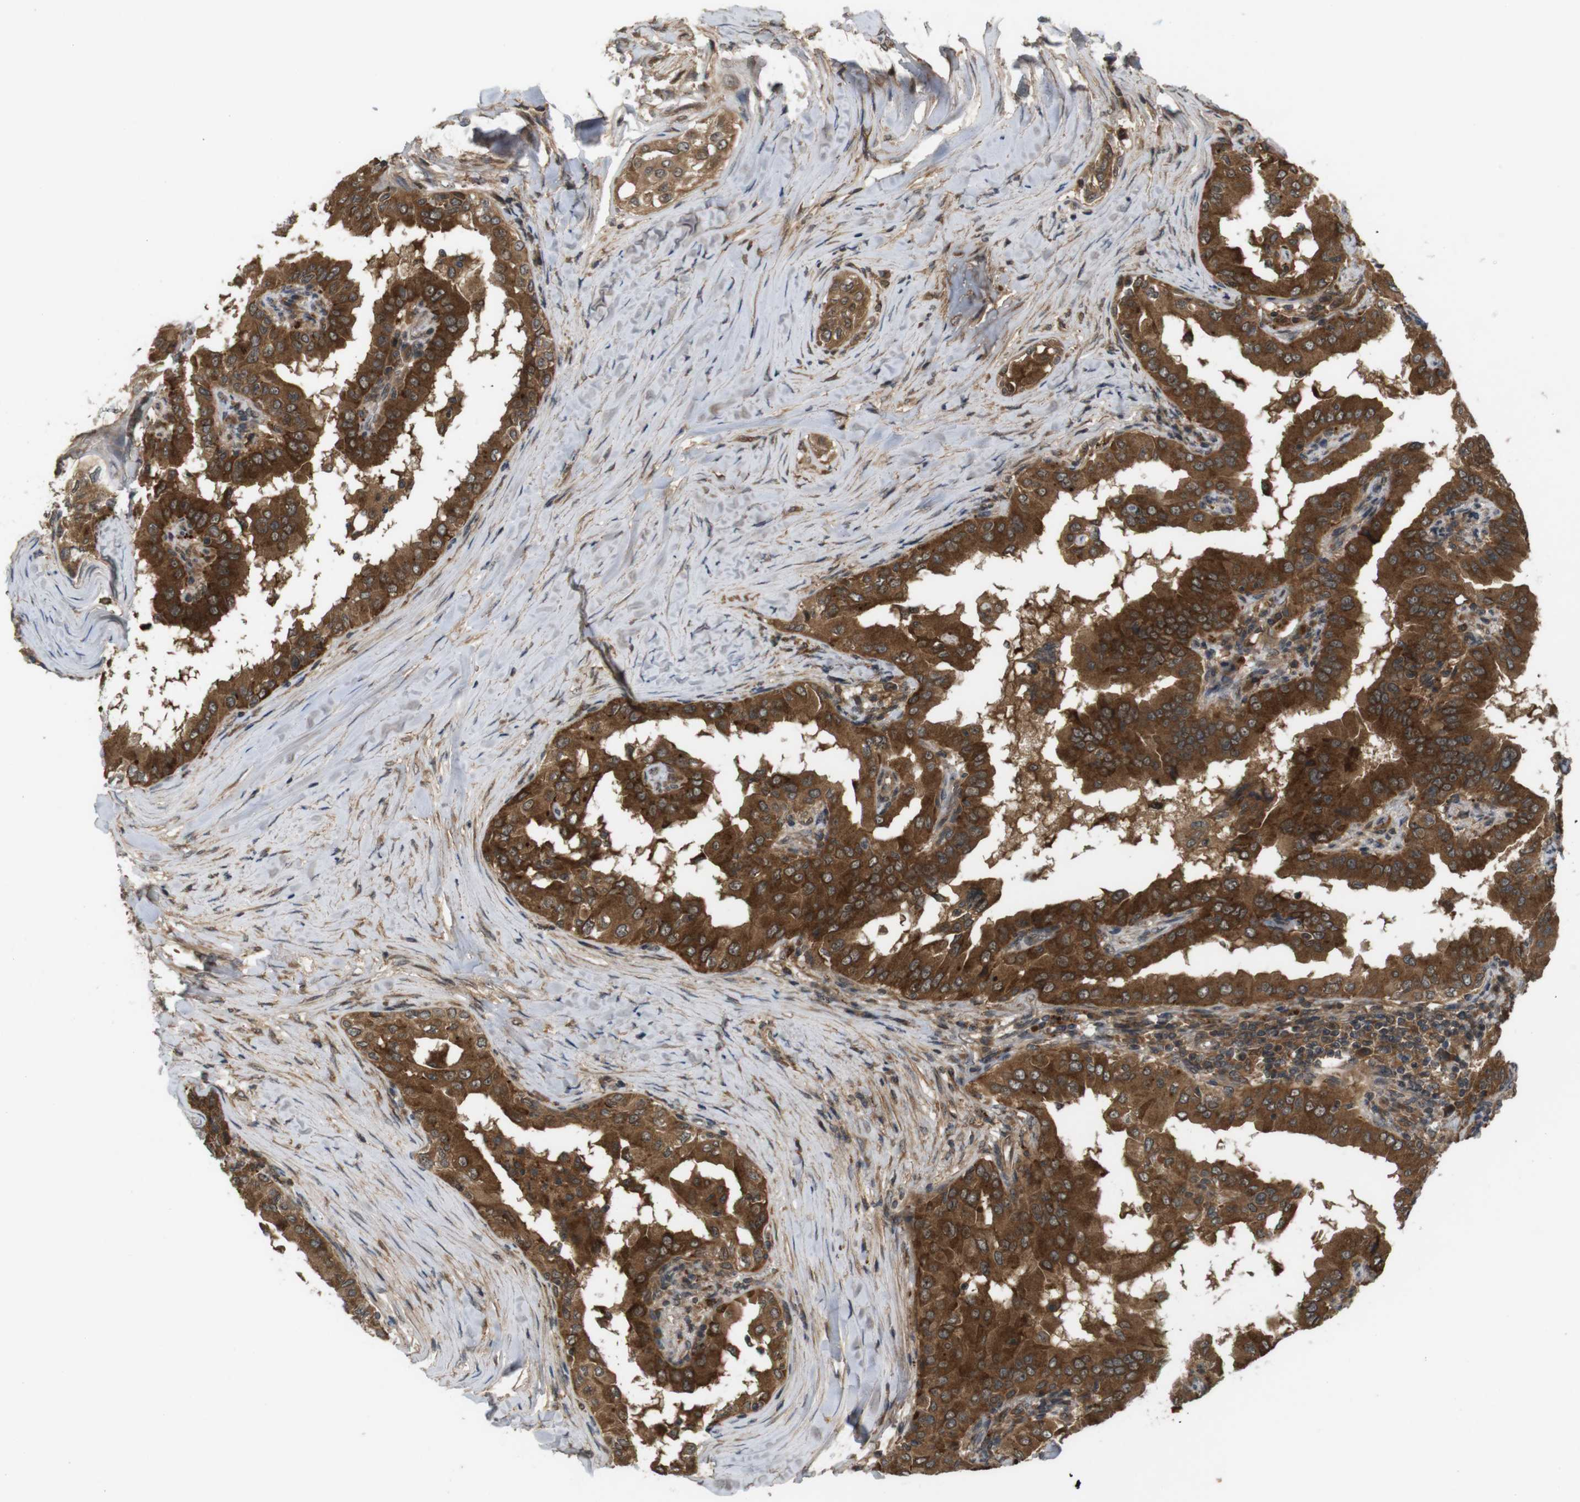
{"staining": {"intensity": "strong", "quantity": ">75%", "location": "cytoplasmic/membranous"}, "tissue": "thyroid cancer", "cell_type": "Tumor cells", "image_type": "cancer", "snomed": [{"axis": "morphology", "description": "Papillary adenocarcinoma, NOS"}, {"axis": "topography", "description": "Thyroid gland"}], "caption": "Thyroid cancer (papillary adenocarcinoma) stained for a protein (brown) demonstrates strong cytoplasmic/membranous positive positivity in approximately >75% of tumor cells.", "gene": "NFKBIE", "patient": {"sex": "male", "age": 33}}